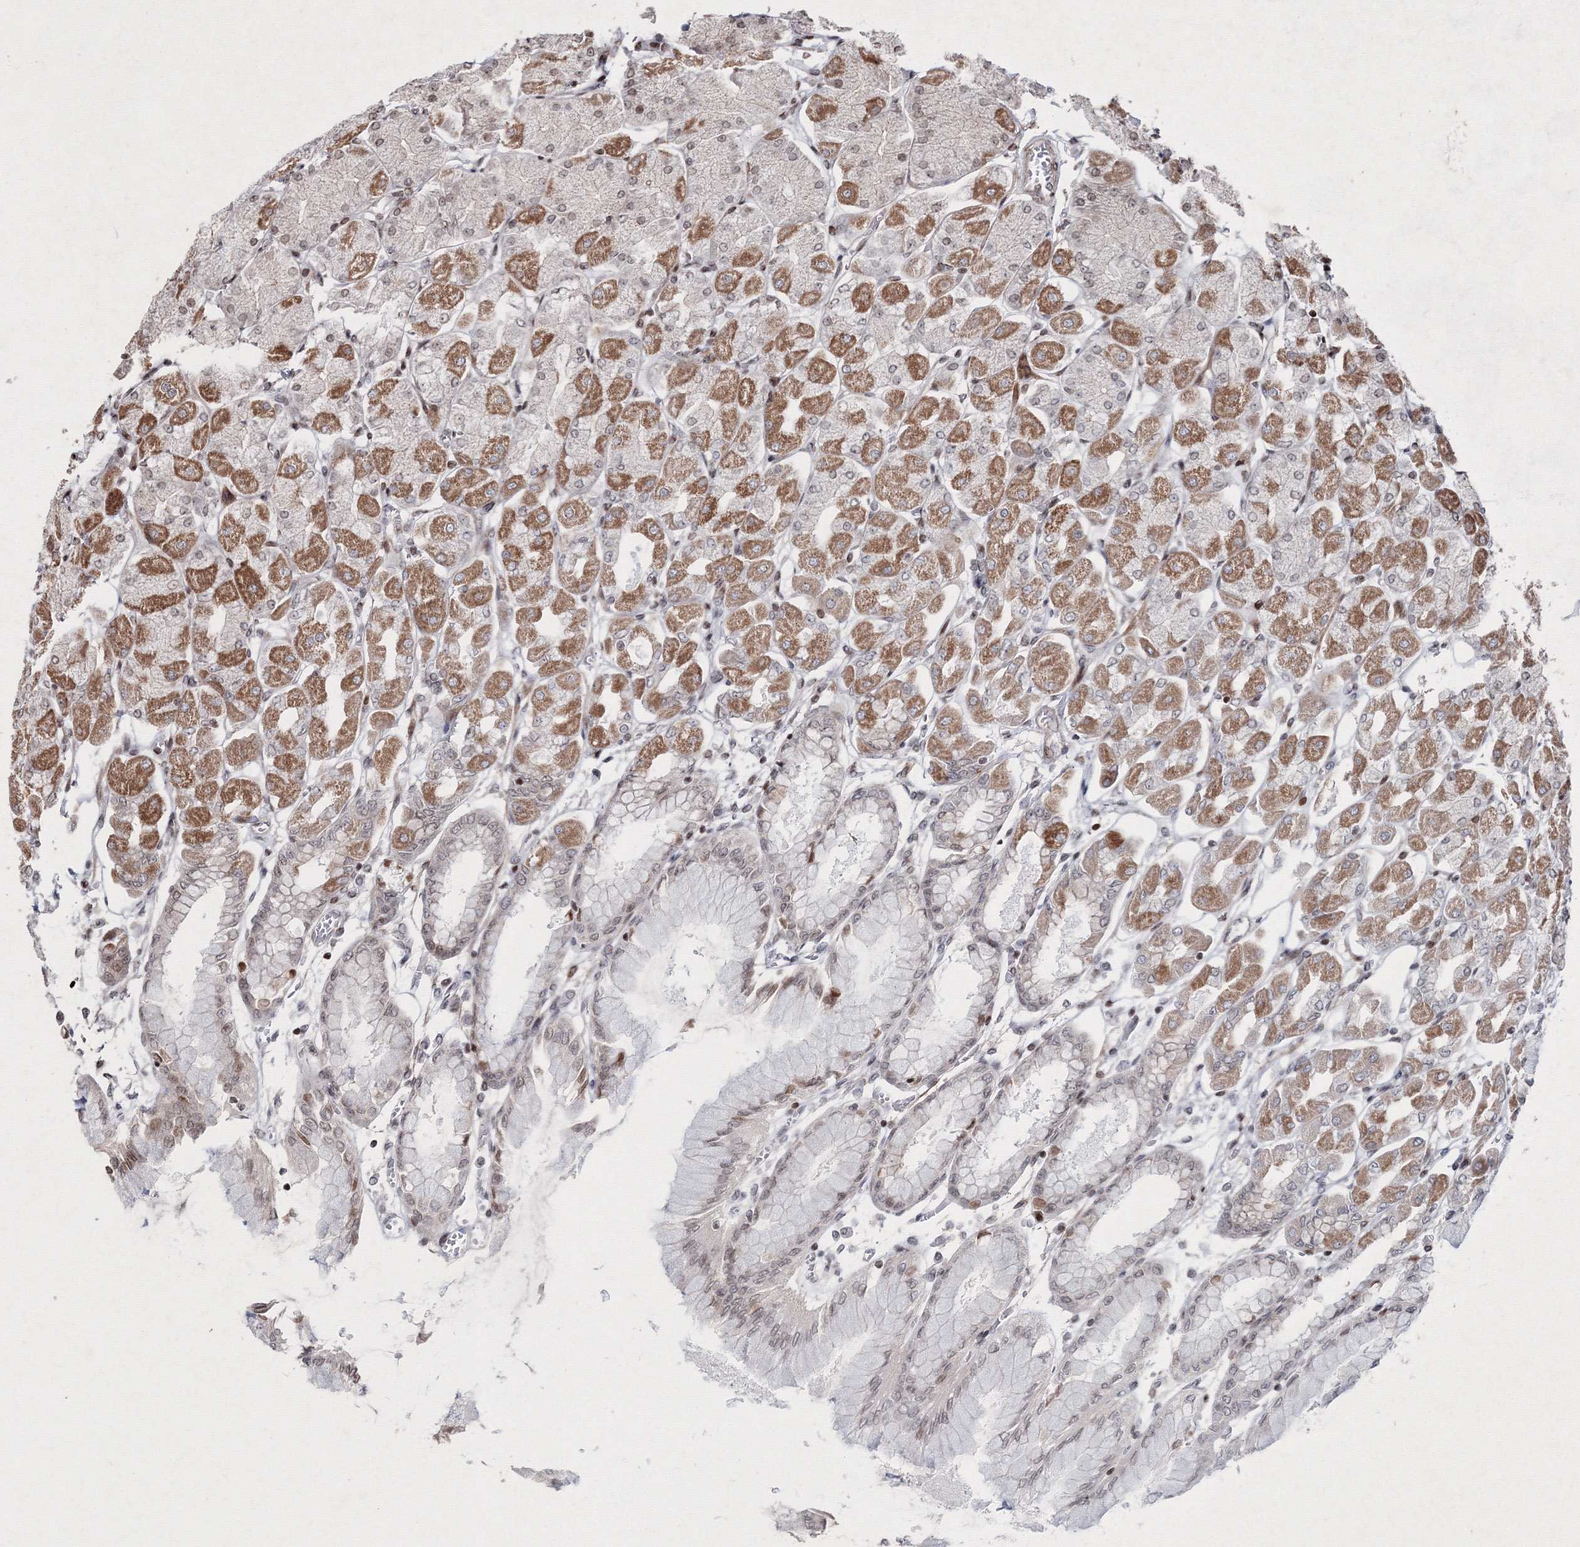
{"staining": {"intensity": "moderate", "quantity": "25%-75%", "location": "cytoplasmic/membranous,nuclear"}, "tissue": "stomach", "cell_type": "Glandular cells", "image_type": "normal", "snomed": [{"axis": "morphology", "description": "Normal tissue, NOS"}, {"axis": "topography", "description": "Stomach, upper"}], "caption": "This image demonstrates immunohistochemistry staining of unremarkable stomach, with medium moderate cytoplasmic/membranous,nuclear positivity in about 25%-75% of glandular cells.", "gene": "SMIM29", "patient": {"sex": "female", "age": 56}}